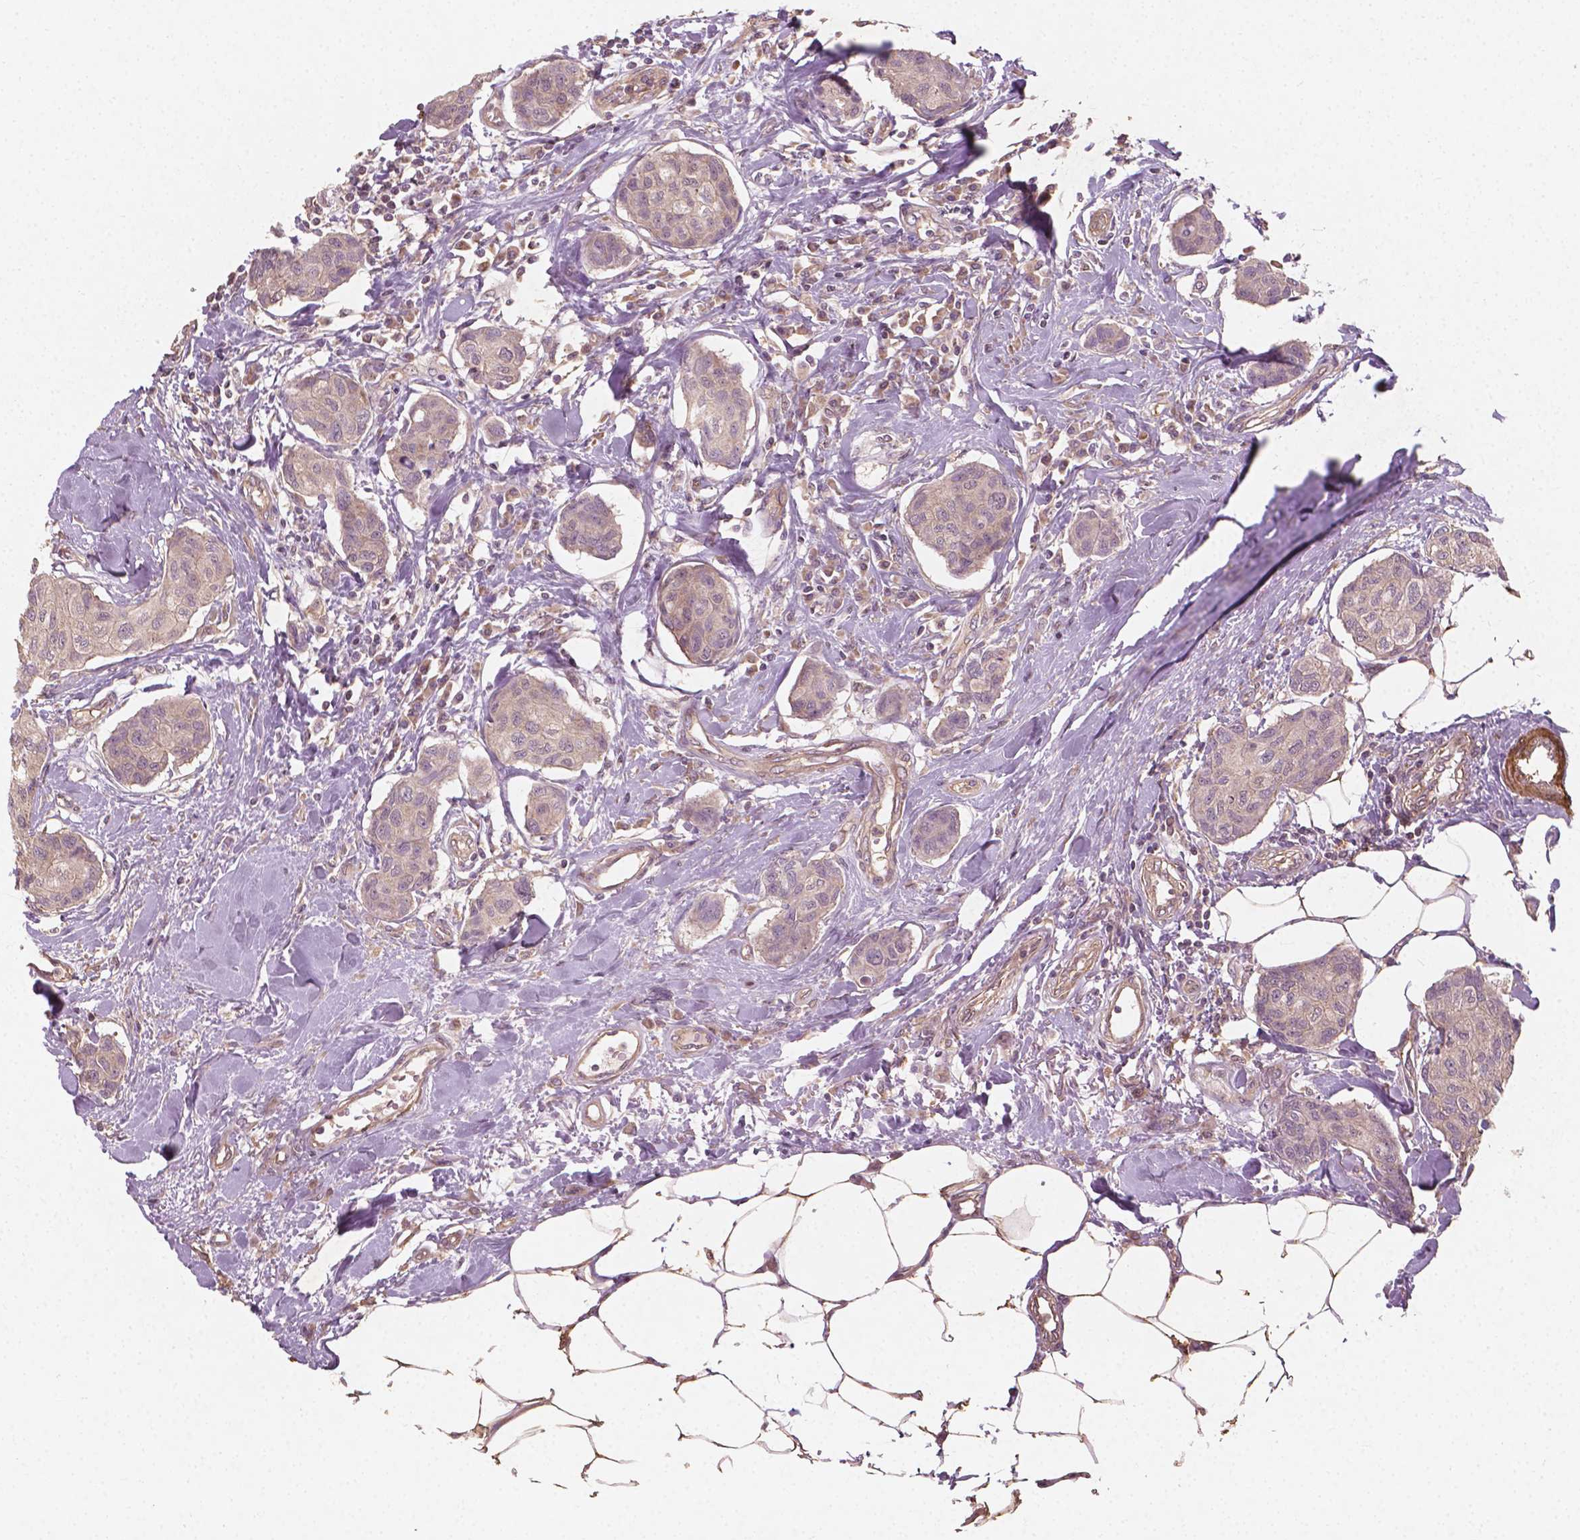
{"staining": {"intensity": "weak", "quantity": "<25%", "location": "cytoplasmic/membranous"}, "tissue": "breast cancer", "cell_type": "Tumor cells", "image_type": "cancer", "snomed": [{"axis": "morphology", "description": "Duct carcinoma"}, {"axis": "topography", "description": "Breast"}], "caption": "This image is of breast infiltrating ductal carcinoma stained with immunohistochemistry to label a protein in brown with the nuclei are counter-stained blue. There is no staining in tumor cells.", "gene": "CYFIP2", "patient": {"sex": "female", "age": 80}}